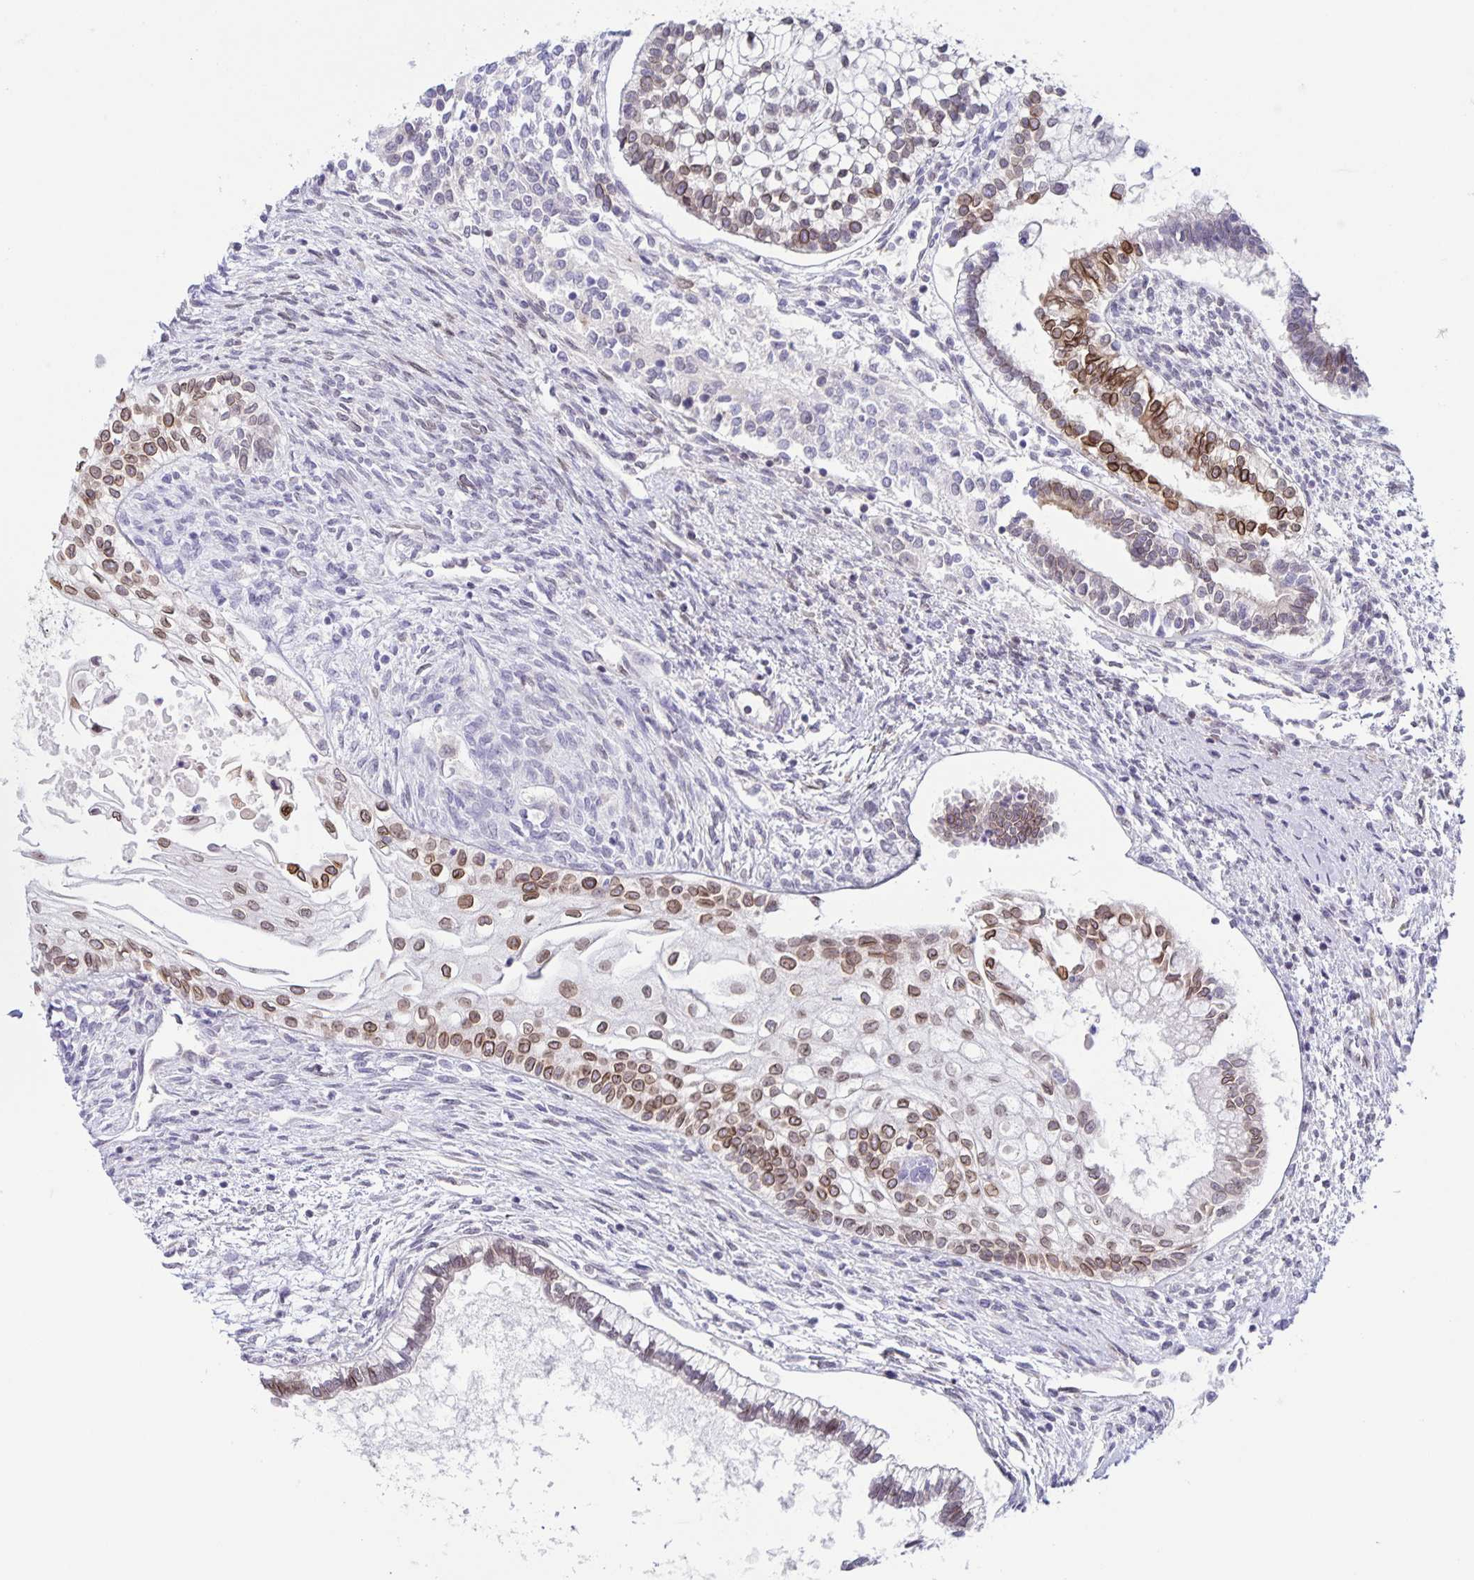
{"staining": {"intensity": "strong", "quantity": "25%-75%", "location": "cytoplasmic/membranous,nuclear"}, "tissue": "testis cancer", "cell_type": "Tumor cells", "image_type": "cancer", "snomed": [{"axis": "morphology", "description": "Carcinoma, Embryonal, NOS"}, {"axis": "topography", "description": "Testis"}], "caption": "Tumor cells demonstrate high levels of strong cytoplasmic/membranous and nuclear positivity in about 25%-75% of cells in testis cancer (embryonal carcinoma). Using DAB (brown) and hematoxylin (blue) stains, captured at high magnification using brightfield microscopy.", "gene": "SYNE2", "patient": {"sex": "male", "age": 37}}